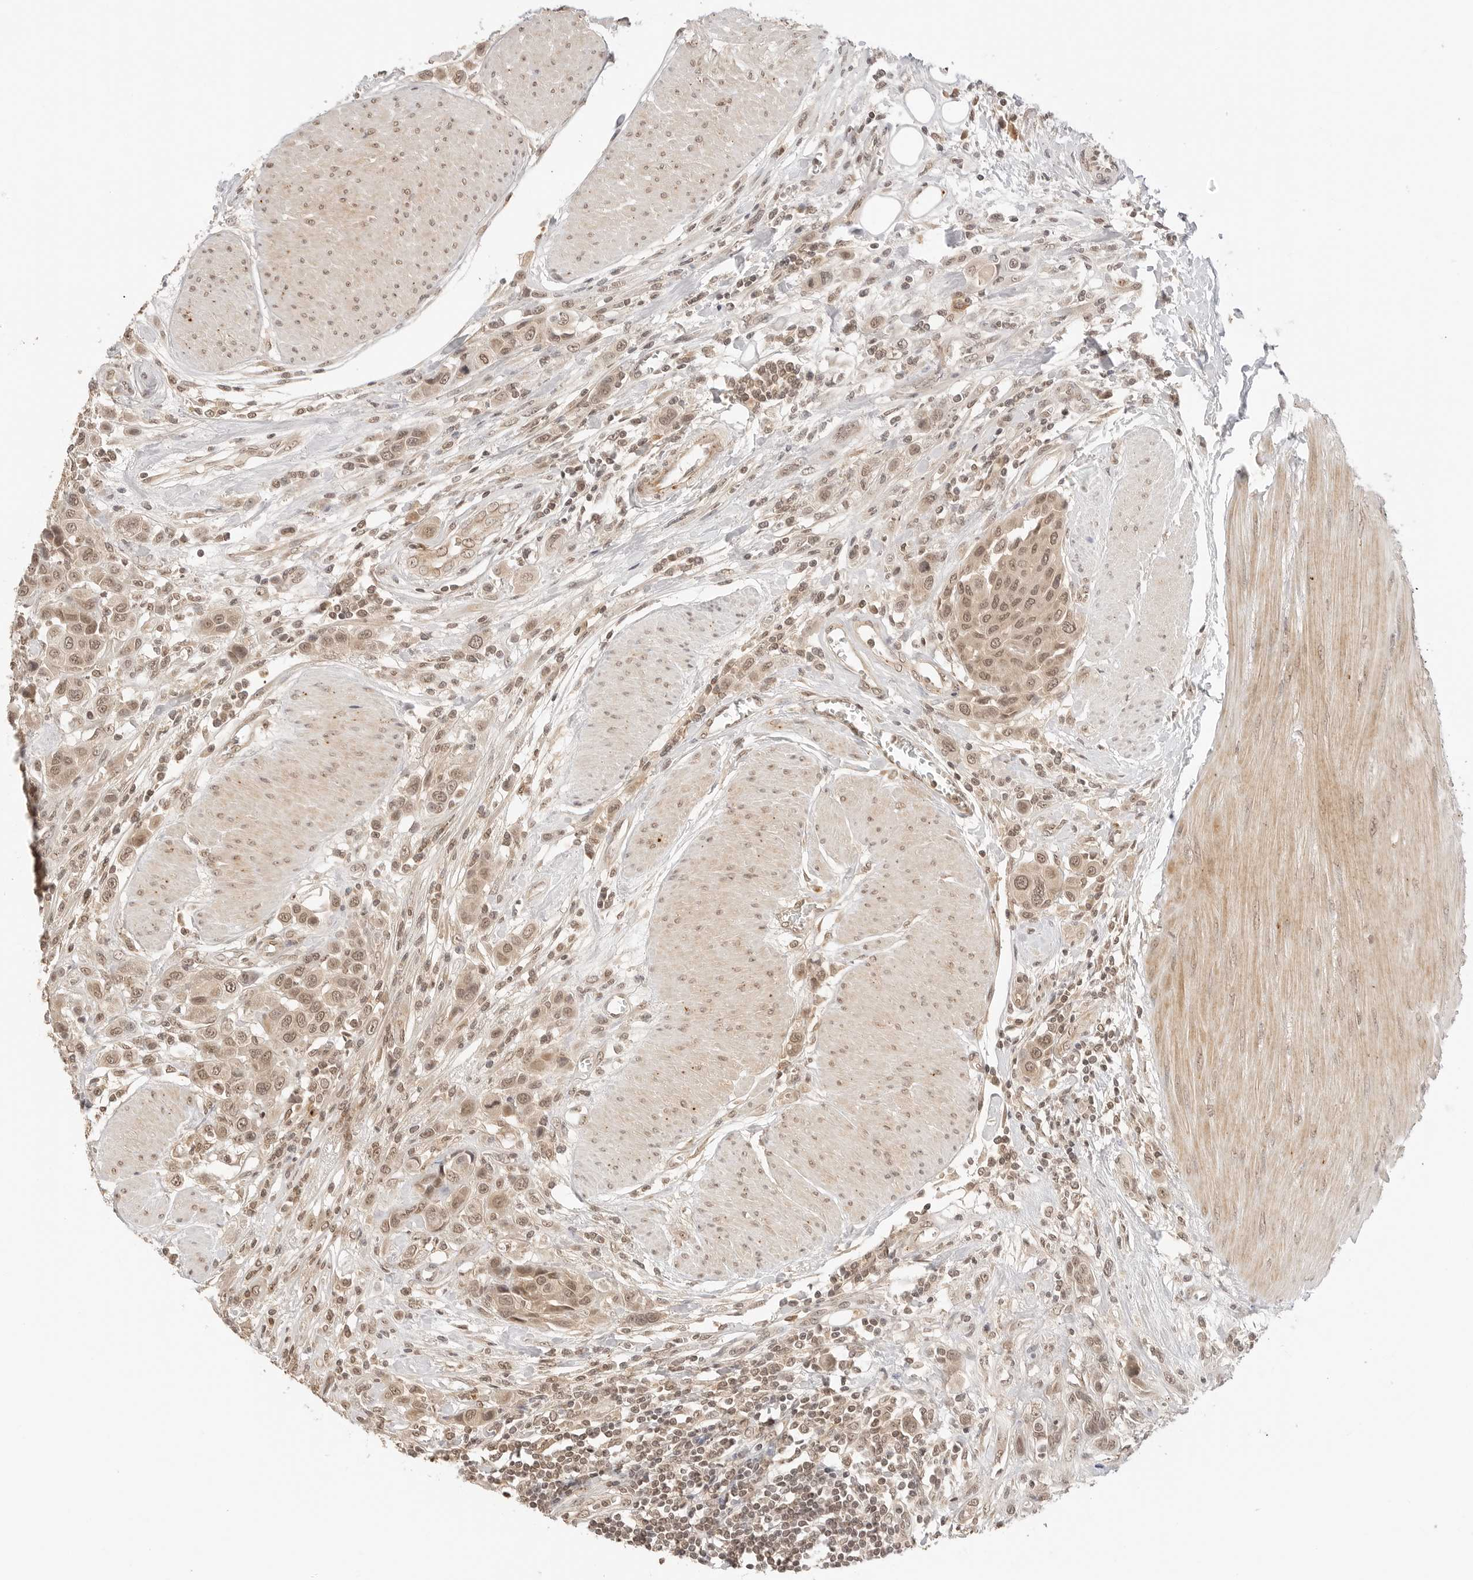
{"staining": {"intensity": "weak", "quantity": ">75%", "location": "cytoplasmic/membranous,nuclear"}, "tissue": "urothelial cancer", "cell_type": "Tumor cells", "image_type": "cancer", "snomed": [{"axis": "morphology", "description": "Urothelial carcinoma, High grade"}, {"axis": "topography", "description": "Urinary bladder"}], "caption": "The immunohistochemical stain highlights weak cytoplasmic/membranous and nuclear positivity in tumor cells of urothelial cancer tissue.", "gene": "GPR34", "patient": {"sex": "male", "age": 50}}